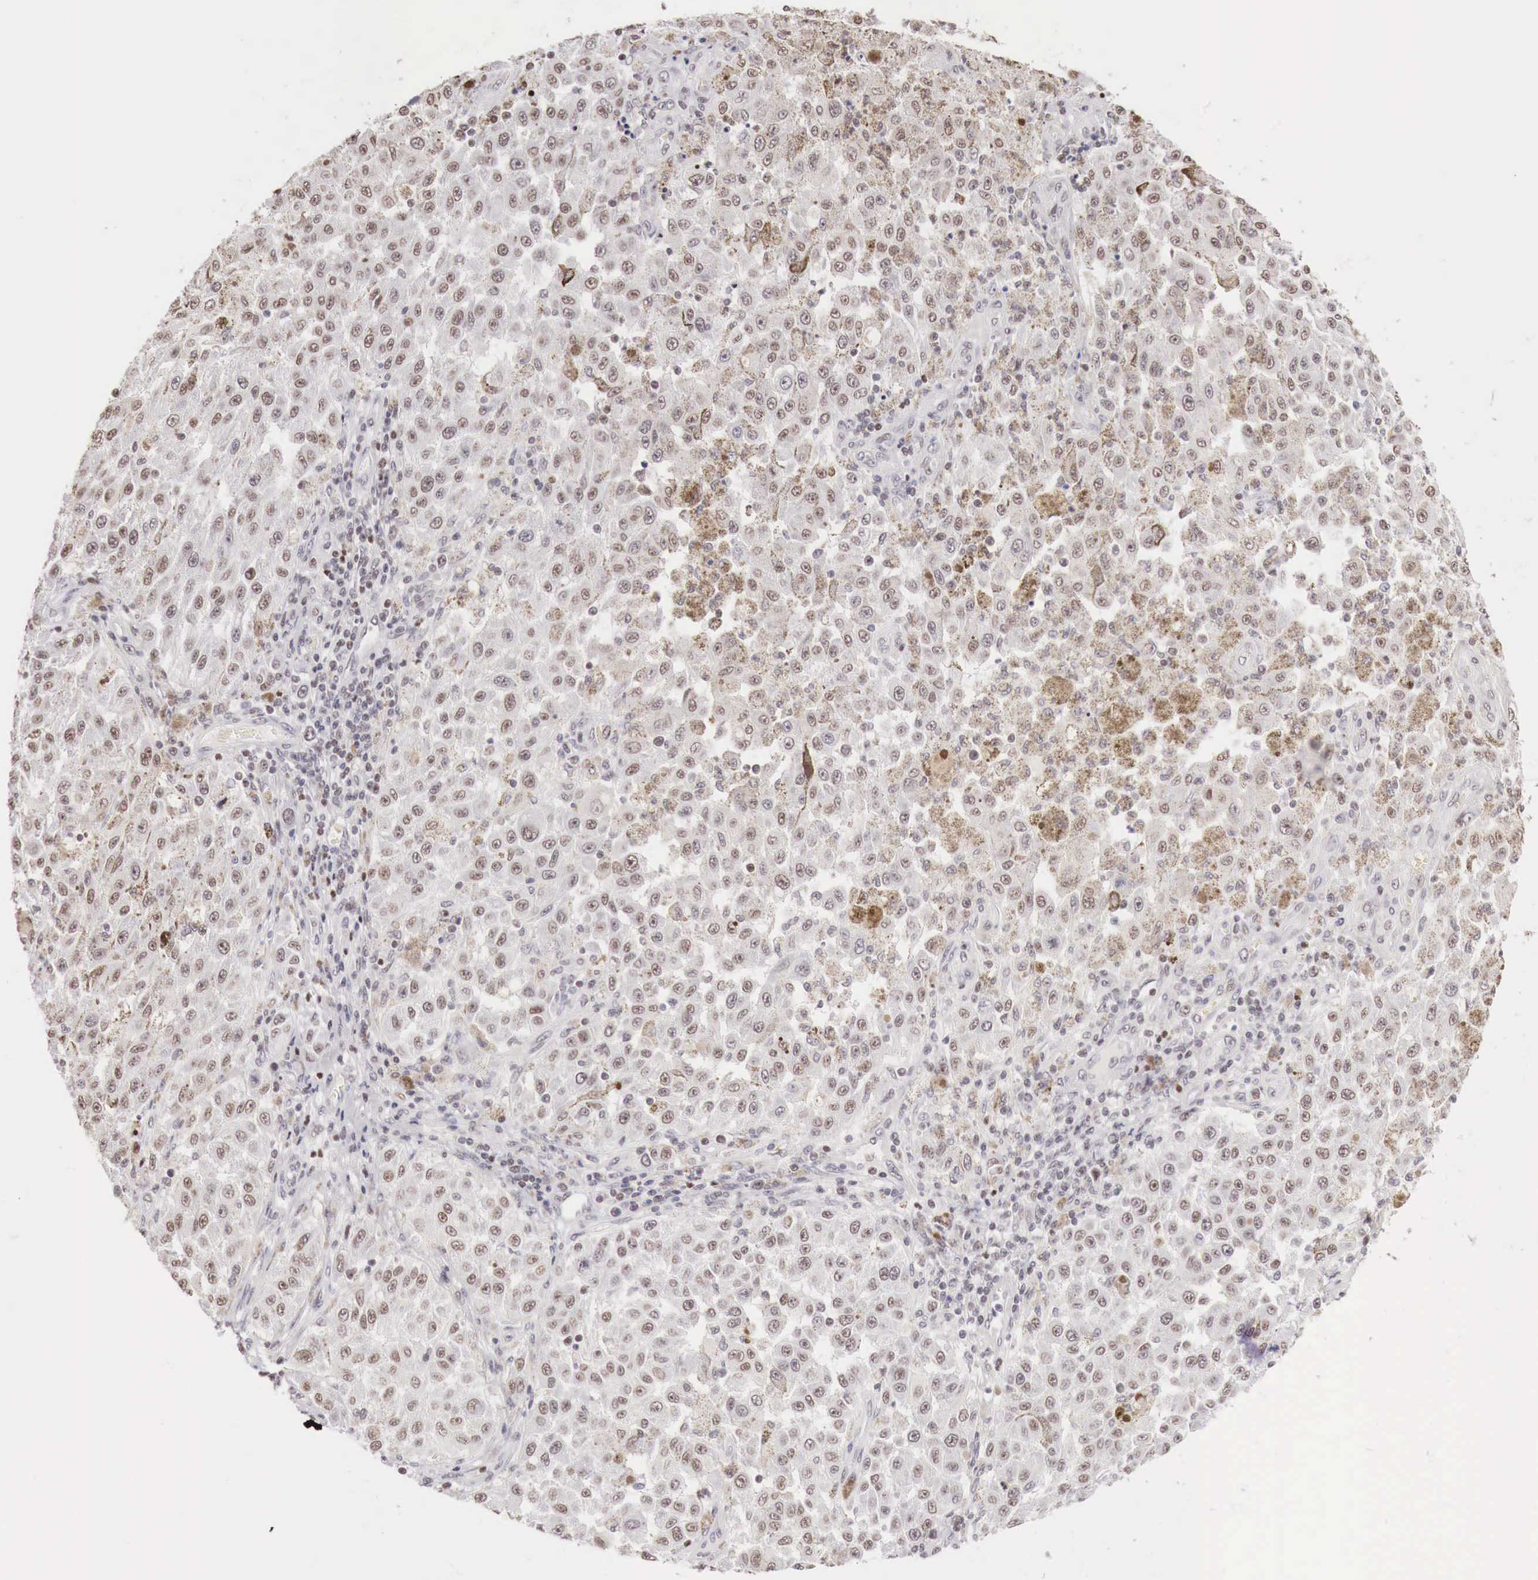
{"staining": {"intensity": "moderate", "quantity": ">75%", "location": "nuclear"}, "tissue": "melanoma", "cell_type": "Tumor cells", "image_type": "cancer", "snomed": [{"axis": "morphology", "description": "Malignant melanoma, NOS"}, {"axis": "topography", "description": "Skin"}], "caption": "Immunohistochemistry (IHC) photomicrograph of neoplastic tissue: melanoma stained using IHC displays medium levels of moderate protein expression localized specifically in the nuclear of tumor cells, appearing as a nuclear brown color.", "gene": "PHF14", "patient": {"sex": "female", "age": 64}}